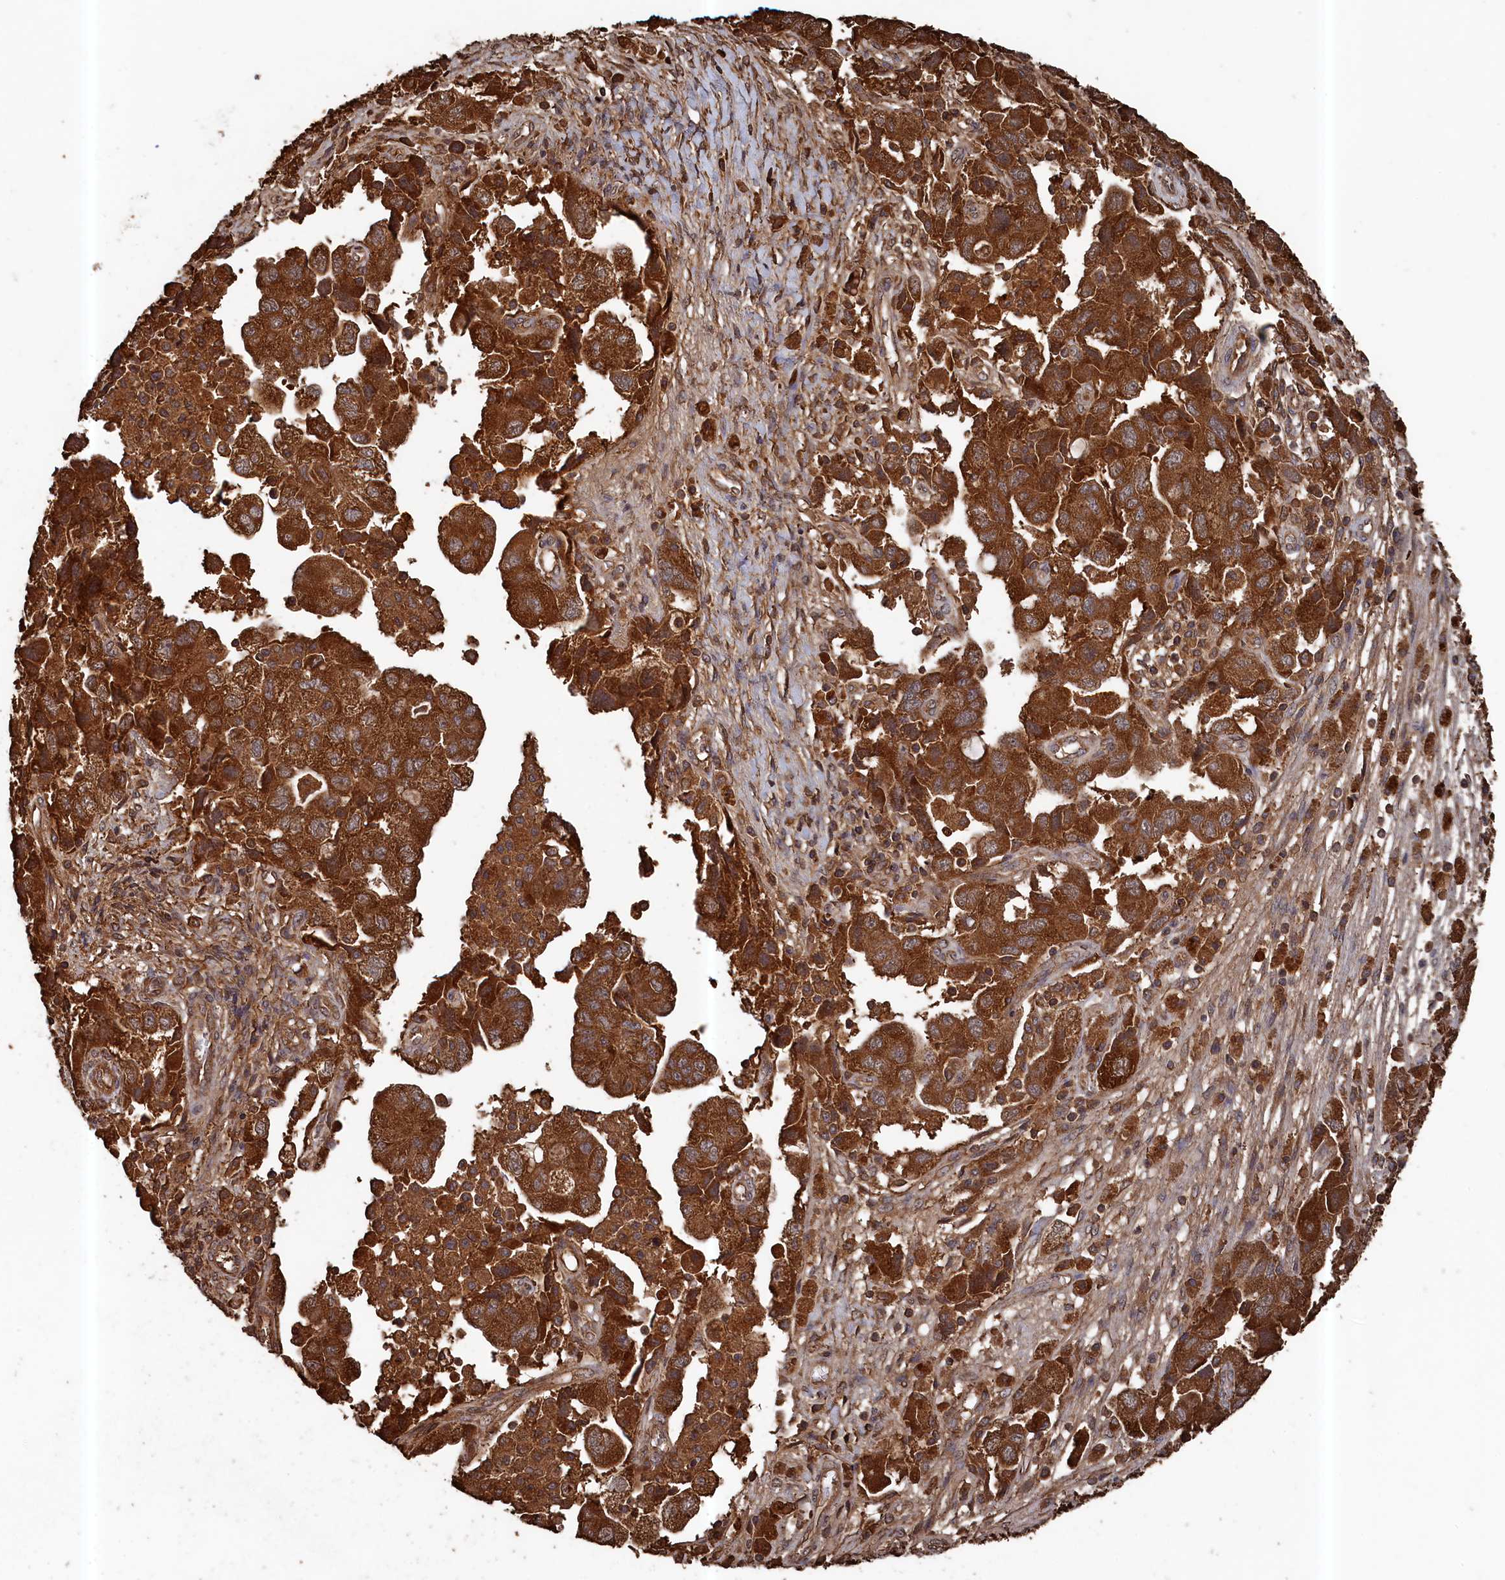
{"staining": {"intensity": "strong", "quantity": ">75%", "location": "cytoplasmic/membranous"}, "tissue": "ovarian cancer", "cell_type": "Tumor cells", "image_type": "cancer", "snomed": [{"axis": "morphology", "description": "Carcinoma, NOS"}, {"axis": "morphology", "description": "Cystadenocarcinoma, serous, NOS"}, {"axis": "topography", "description": "Ovary"}], "caption": "This histopathology image displays ovarian cancer (serous cystadenocarcinoma) stained with immunohistochemistry to label a protein in brown. The cytoplasmic/membranous of tumor cells show strong positivity for the protein. Nuclei are counter-stained blue.", "gene": "SNX33", "patient": {"sex": "female", "age": 69}}